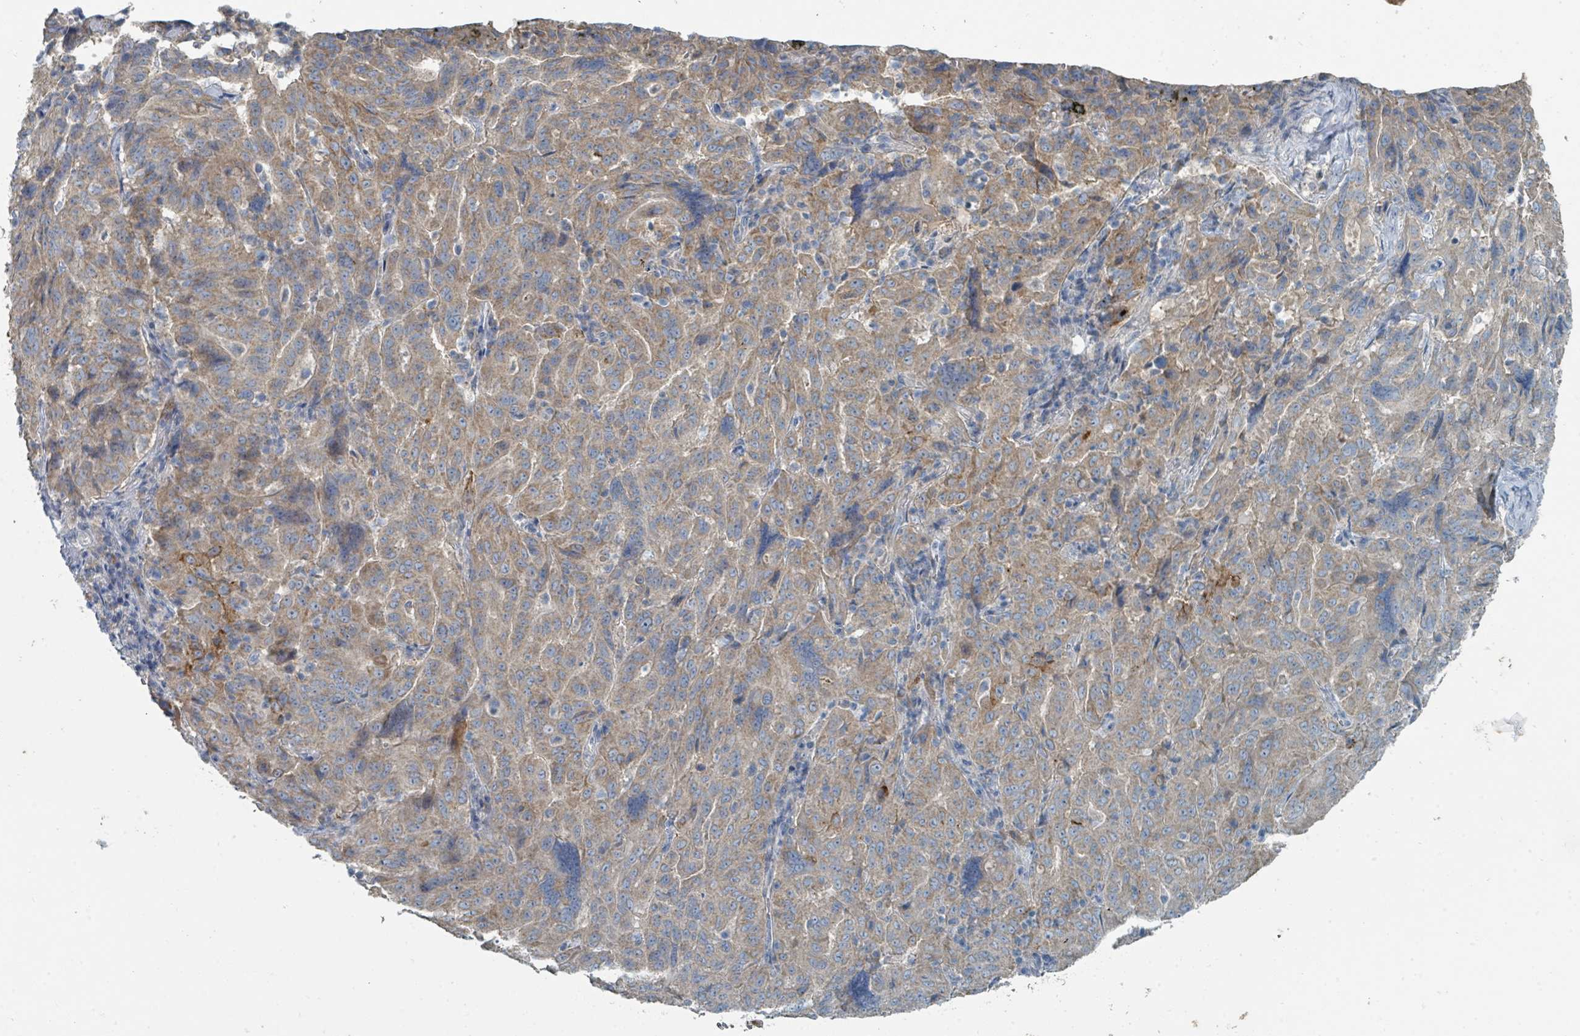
{"staining": {"intensity": "moderate", "quantity": ">75%", "location": "cytoplasmic/membranous"}, "tissue": "pancreatic cancer", "cell_type": "Tumor cells", "image_type": "cancer", "snomed": [{"axis": "morphology", "description": "Adenocarcinoma, NOS"}, {"axis": "topography", "description": "Pancreas"}], "caption": "Moderate cytoplasmic/membranous protein staining is appreciated in about >75% of tumor cells in pancreatic adenocarcinoma. The protein of interest is shown in brown color, while the nuclei are stained blue.", "gene": "RASA4", "patient": {"sex": "male", "age": 63}}